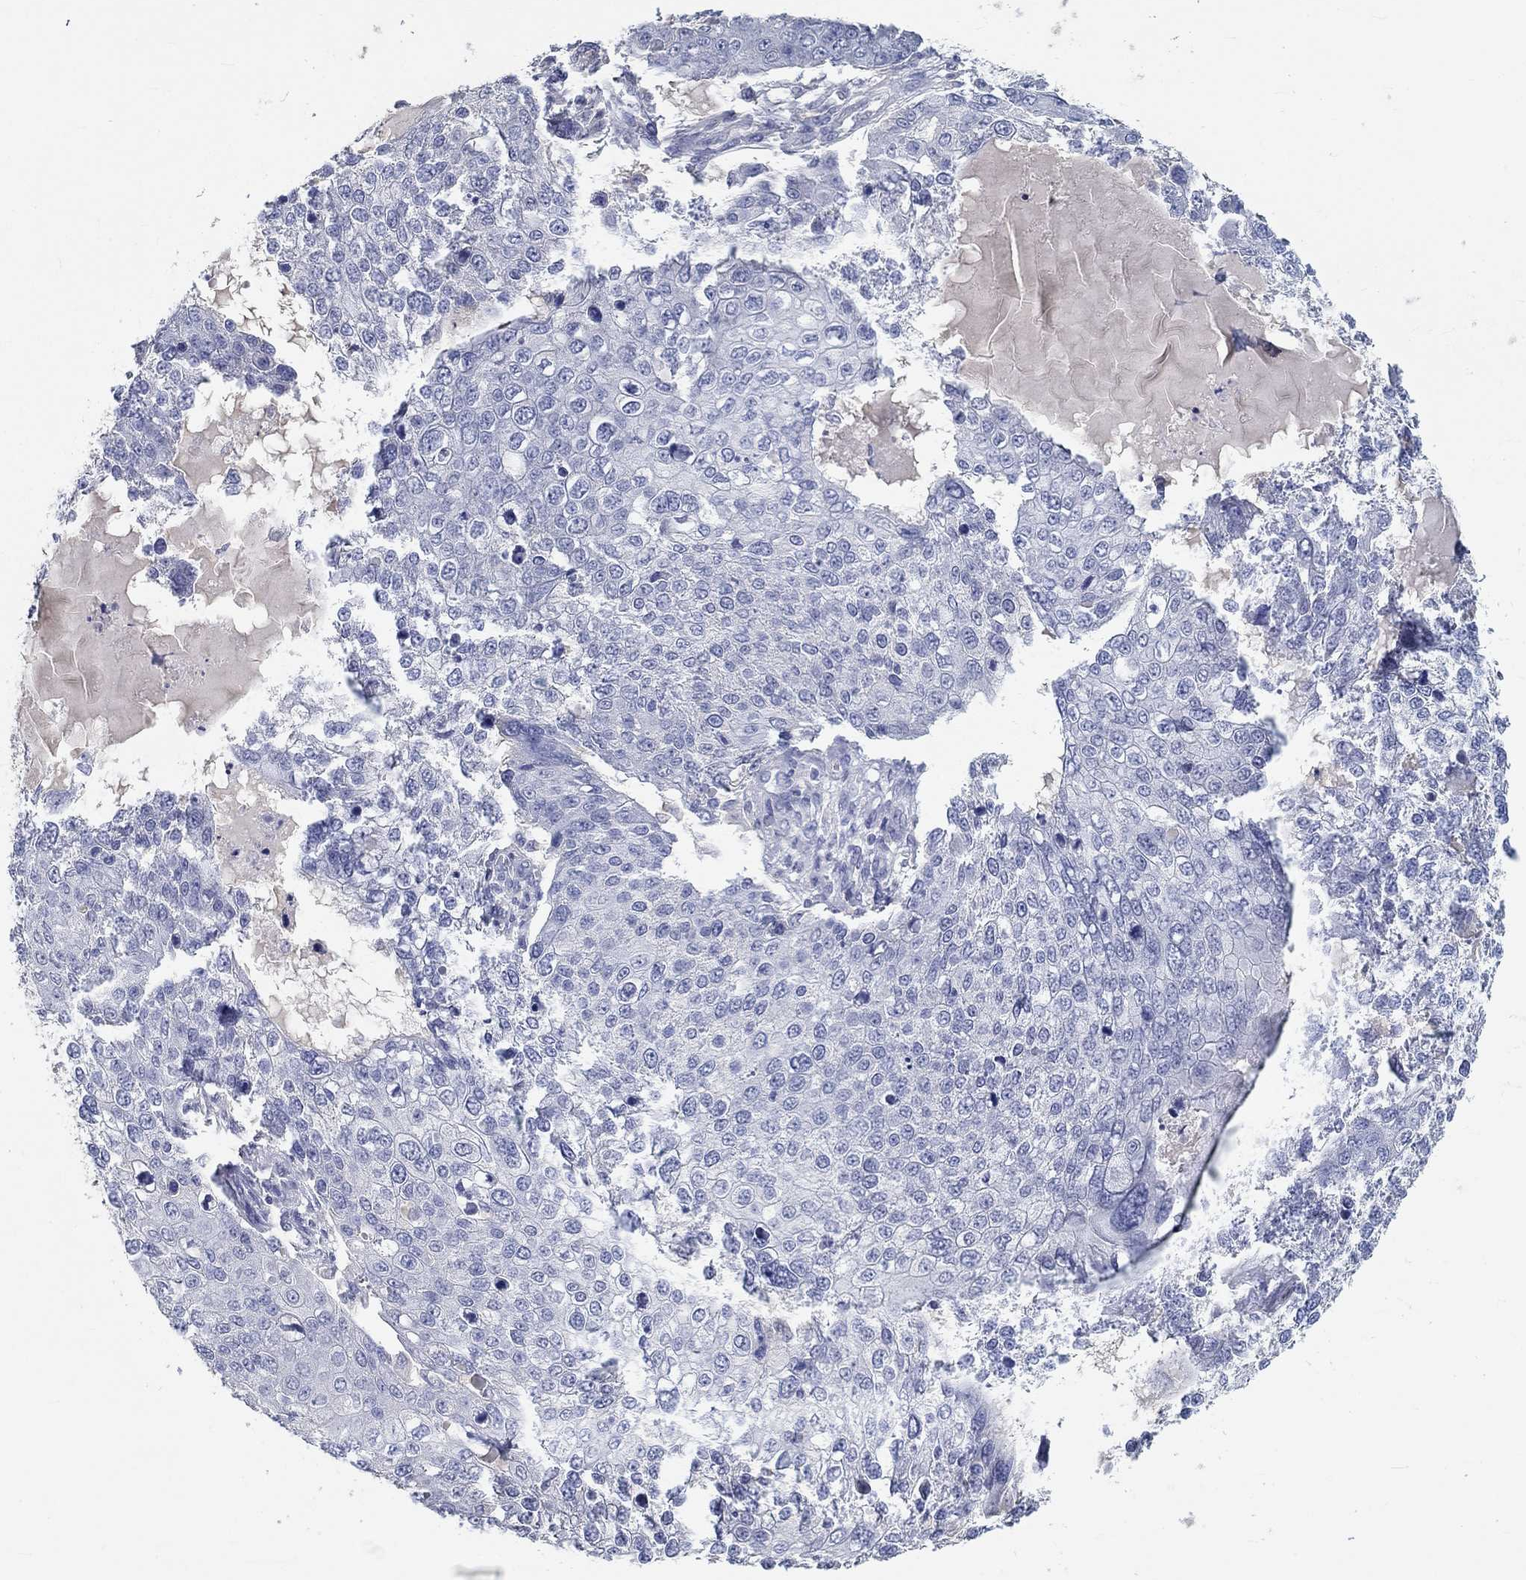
{"staining": {"intensity": "negative", "quantity": "none", "location": "none"}, "tissue": "skin cancer", "cell_type": "Tumor cells", "image_type": "cancer", "snomed": [{"axis": "morphology", "description": "Squamous cell carcinoma, NOS"}, {"axis": "topography", "description": "Skin"}], "caption": "A micrograph of human skin cancer is negative for staining in tumor cells.", "gene": "FGF2", "patient": {"sex": "male", "age": 71}}